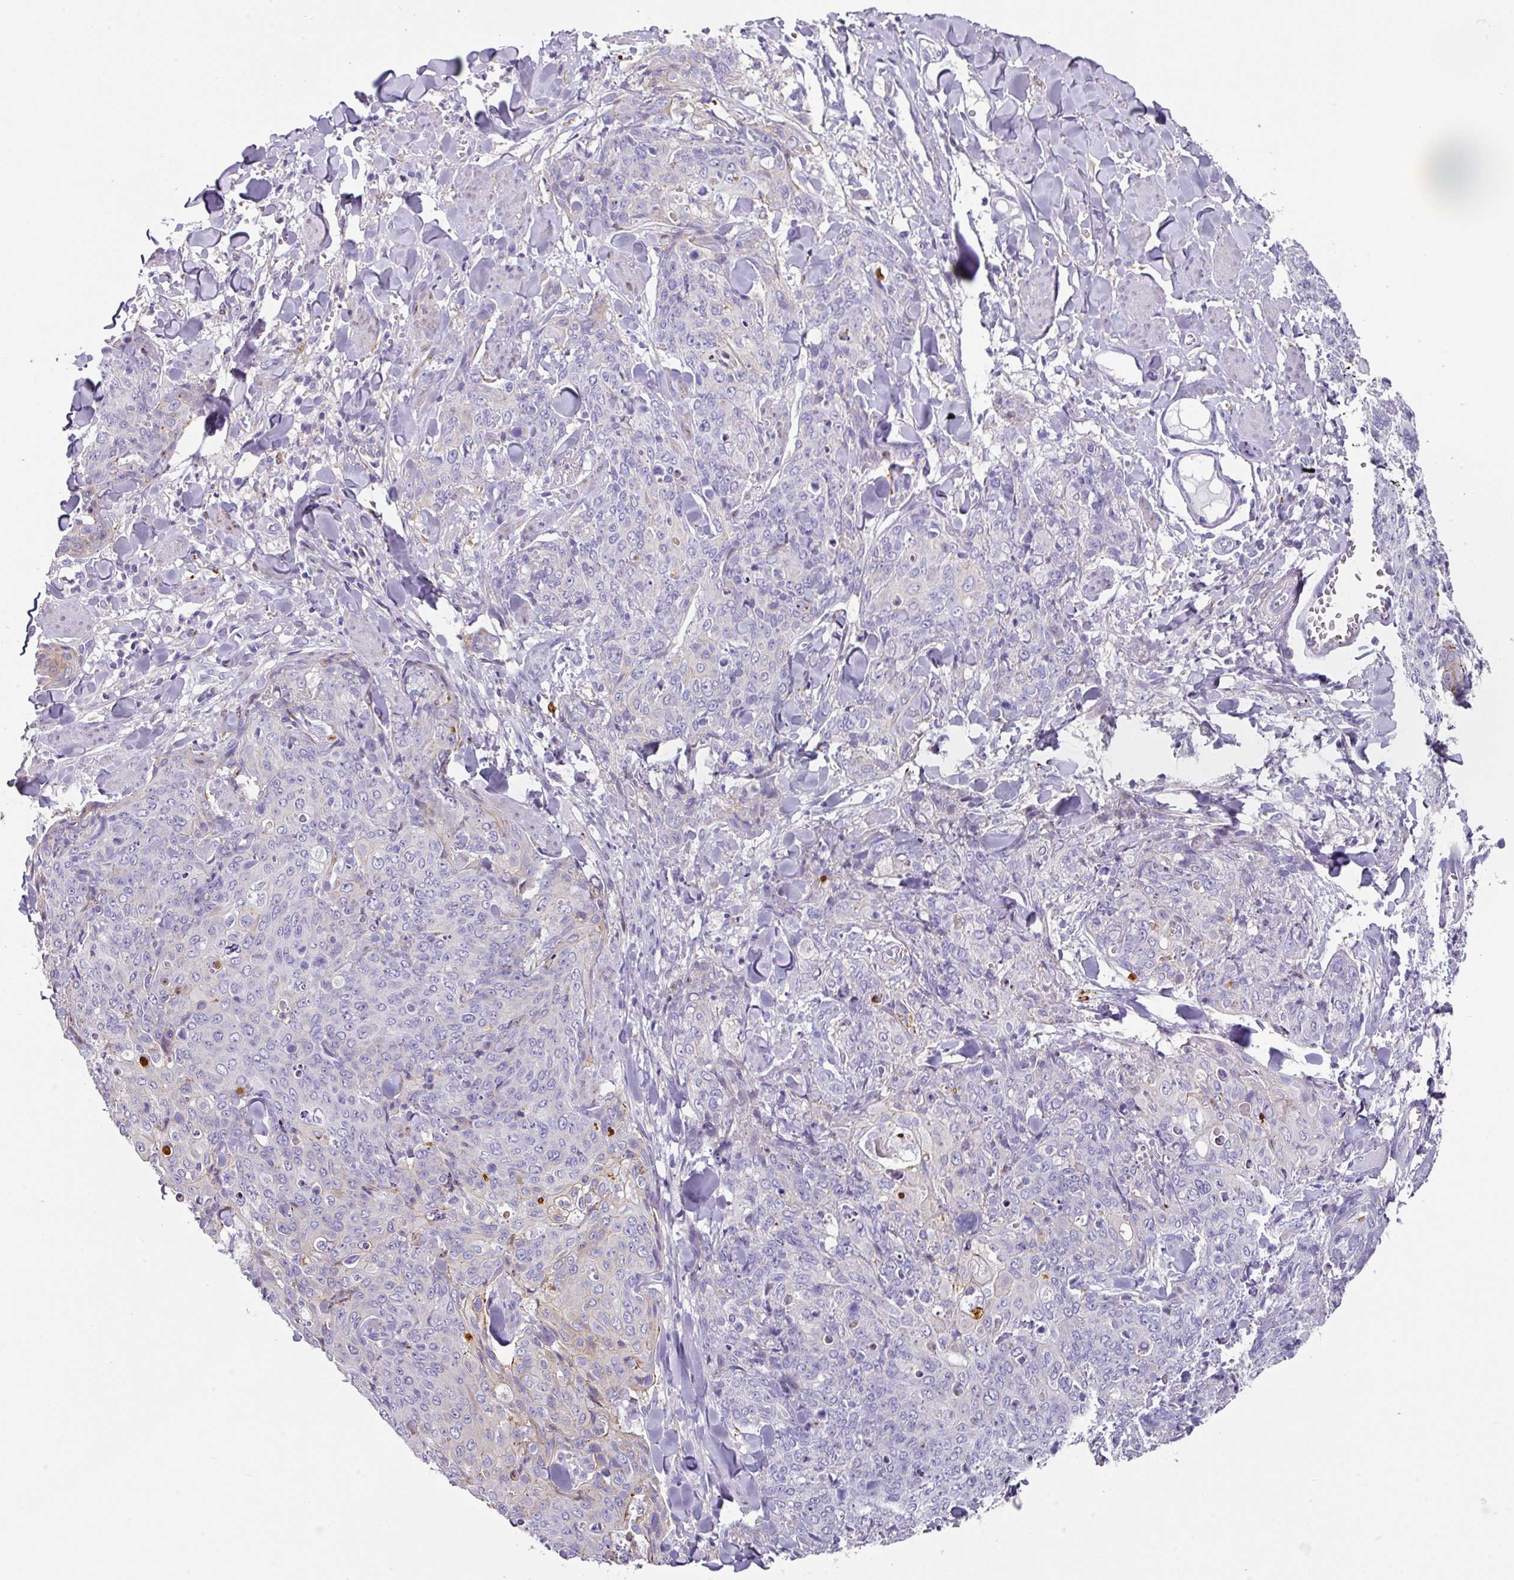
{"staining": {"intensity": "negative", "quantity": "none", "location": "none"}, "tissue": "skin cancer", "cell_type": "Tumor cells", "image_type": "cancer", "snomed": [{"axis": "morphology", "description": "Squamous cell carcinoma, NOS"}, {"axis": "topography", "description": "Skin"}, {"axis": "topography", "description": "Vulva"}], "caption": "High magnification brightfield microscopy of skin cancer stained with DAB (brown) and counterstained with hematoxylin (blue): tumor cells show no significant staining.", "gene": "ANKRD29", "patient": {"sex": "female", "age": 85}}